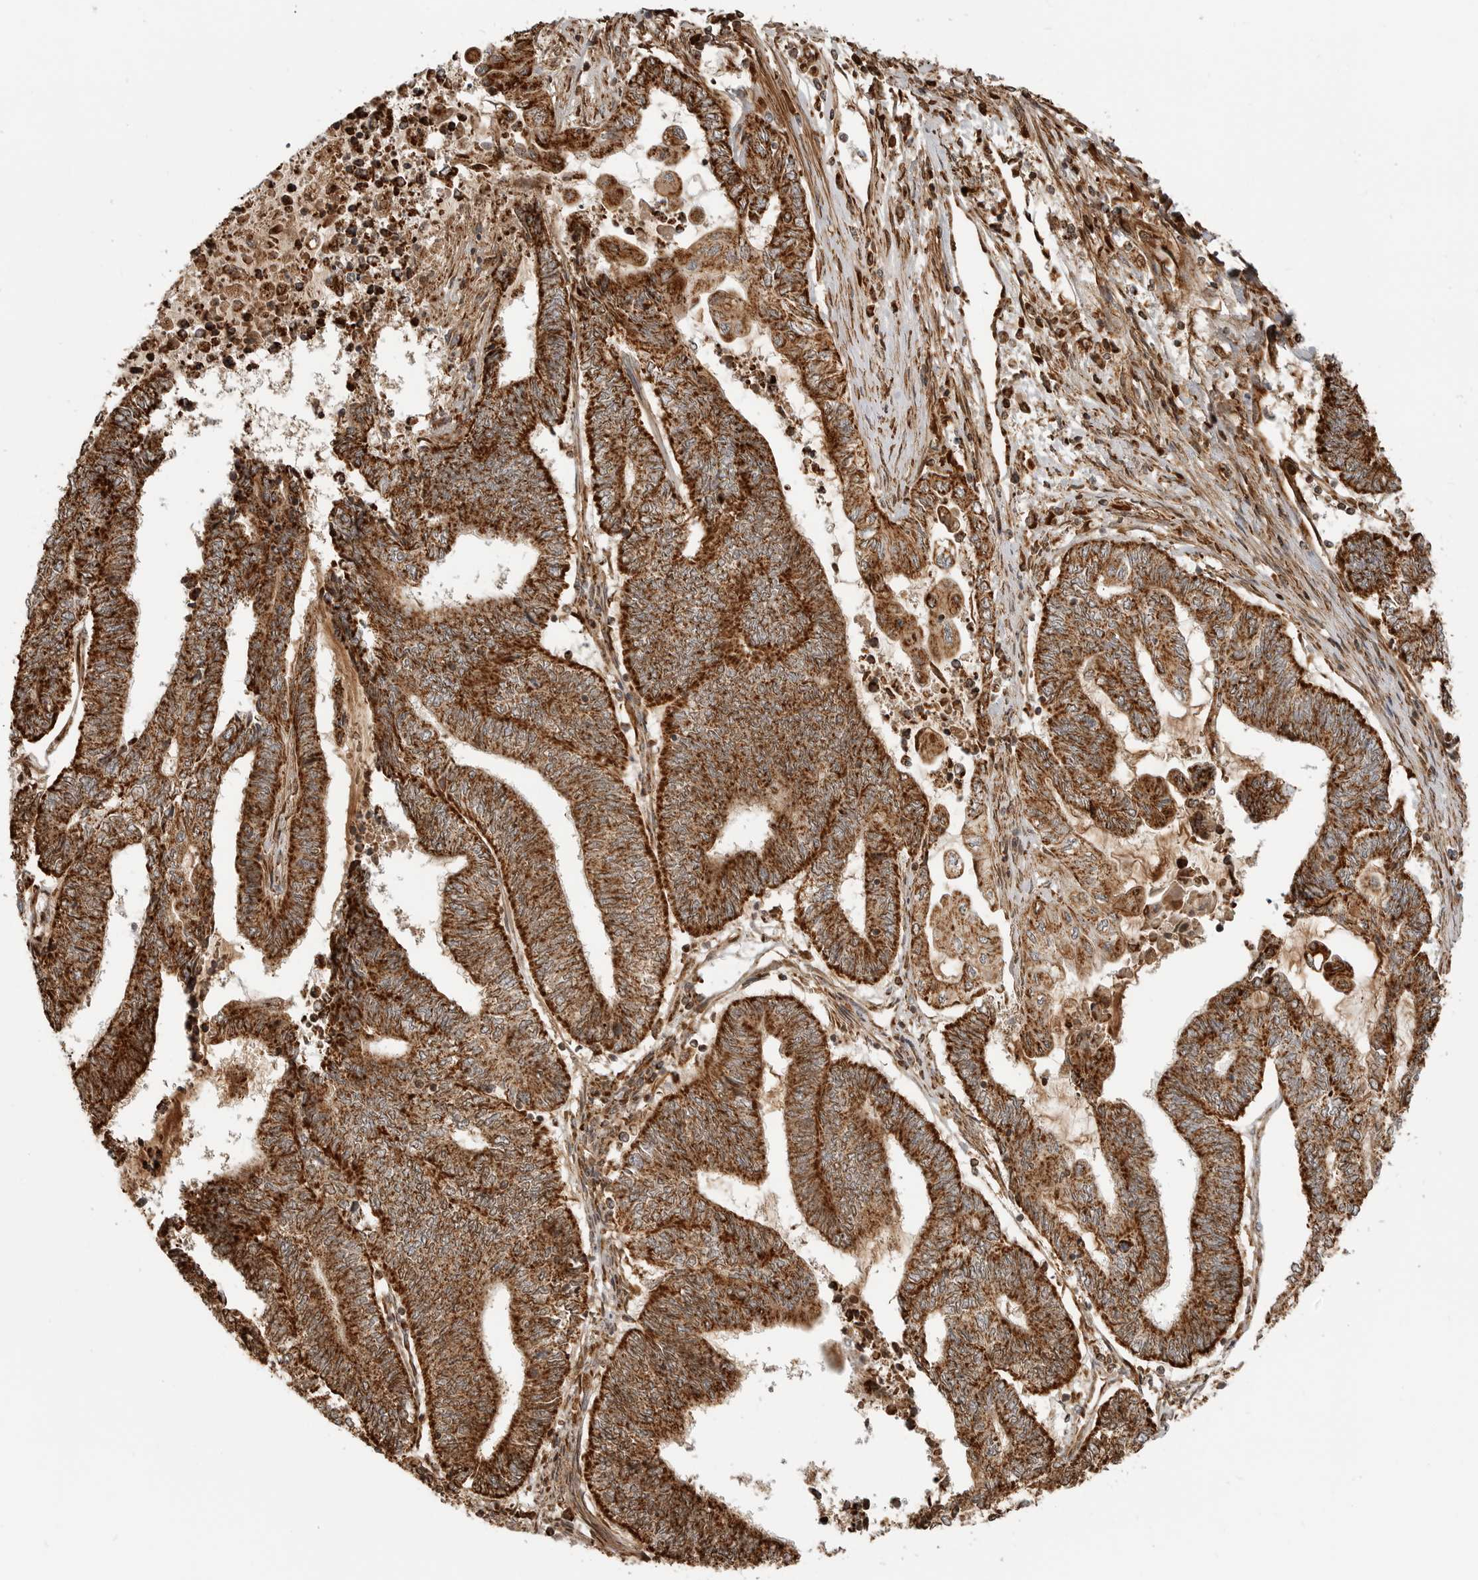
{"staining": {"intensity": "strong", "quantity": ">75%", "location": "cytoplasmic/membranous"}, "tissue": "endometrial cancer", "cell_type": "Tumor cells", "image_type": "cancer", "snomed": [{"axis": "morphology", "description": "Adenocarcinoma, NOS"}, {"axis": "topography", "description": "Uterus"}, {"axis": "topography", "description": "Endometrium"}], "caption": "This micrograph exhibits immunohistochemistry (IHC) staining of human endometrial adenocarcinoma, with high strong cytoplasmic/membranous positivity in approximately >75% of tumor cells.", "gene": "BMP2K", "patient": {"sex": "female", "age": 70}}